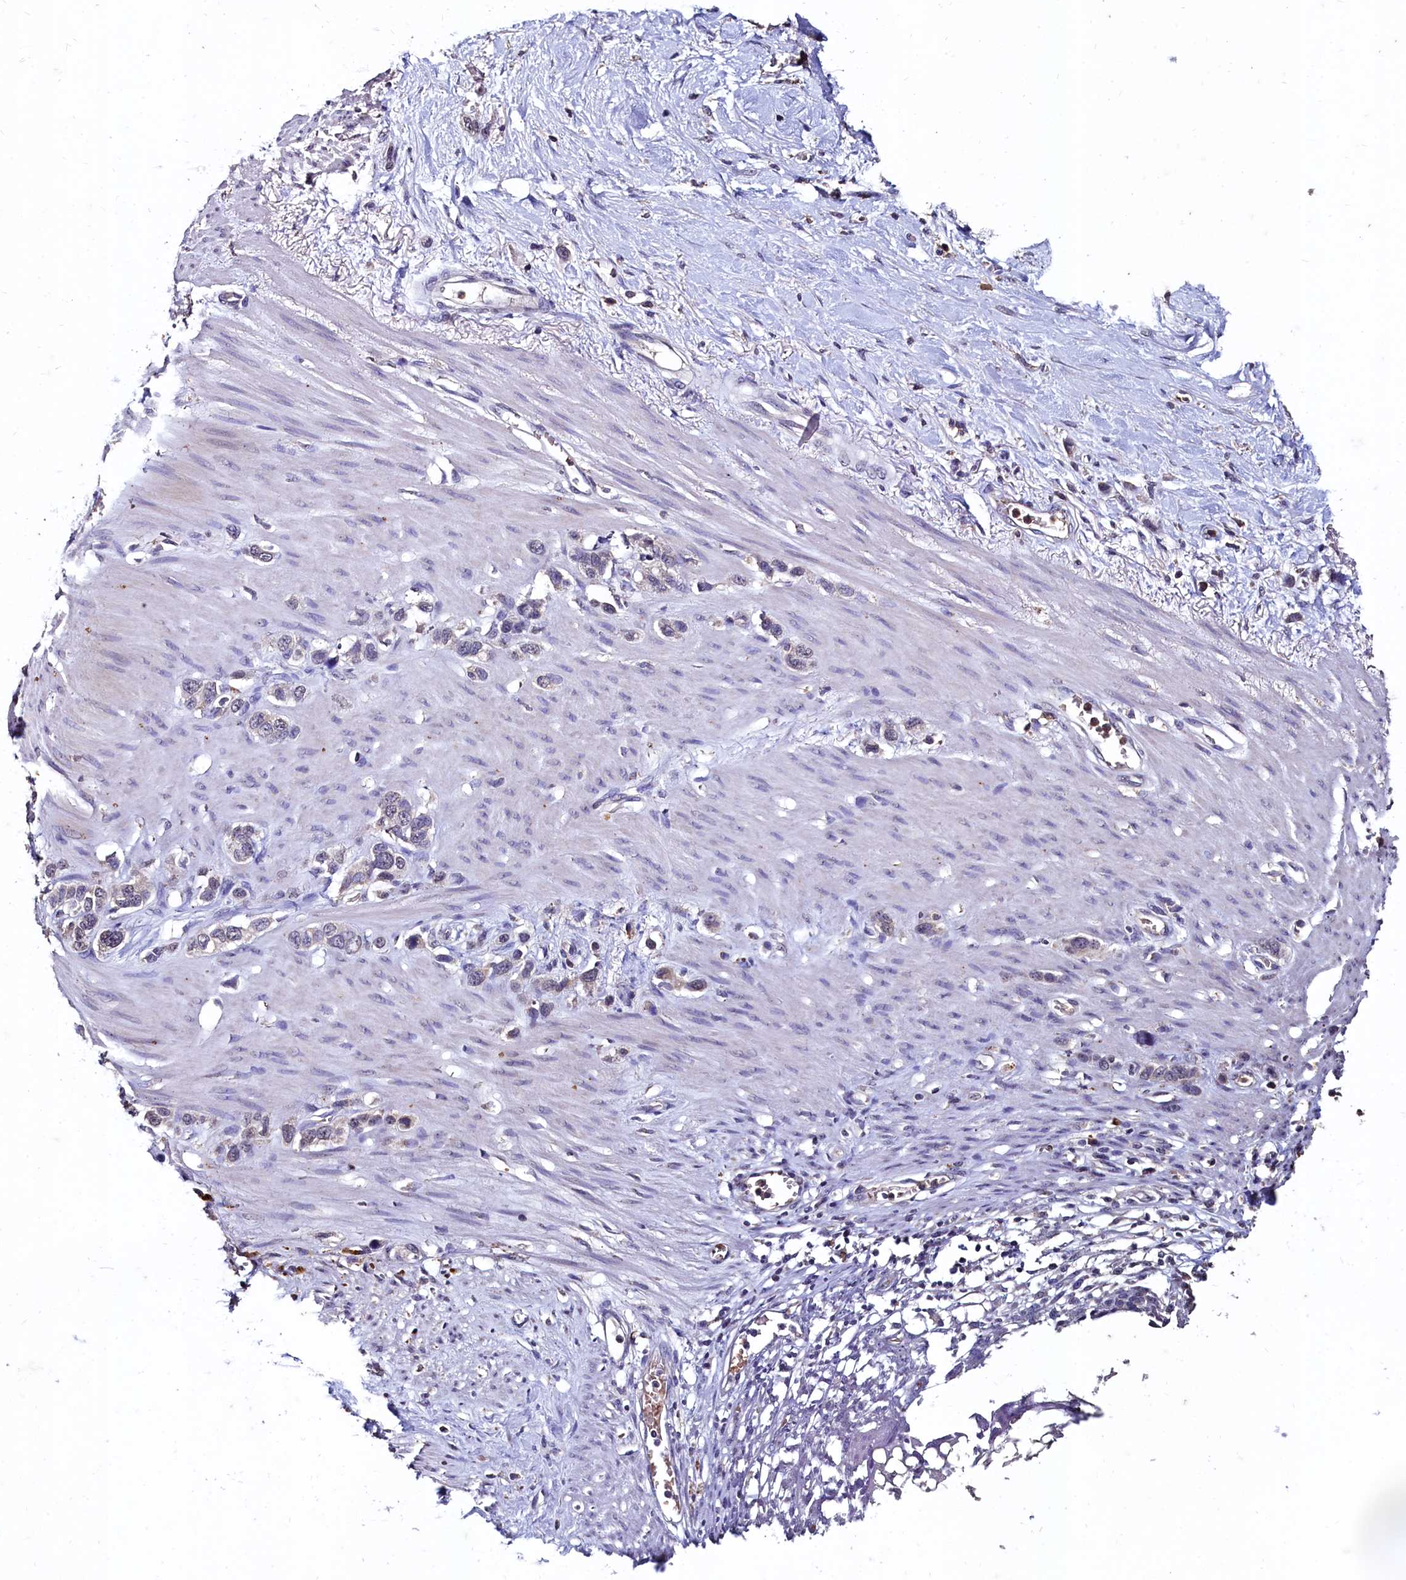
{"staining": {"intensity": "weak", "quantity": "<25%", "location": "cytoplasmic/membranous"}, "tissue": "stomach cancer", "cell_type": "Tumor cells", "image_type": "cancer", "snomed": [{"axis": "morphology", "description": "Adenocarcinoma, NOS"}, {"axis": "morphology", "description": "Adenocarcinoma, High grade"}, {"axis": "topography", "description": "Stomach, upper"}, {"axis": "topography", "description": "Stomach, lower"}], "caption": "Immunohistochemistry histopathology image of neoplastic tissue: stomach cancer (adenocarcinoma) stained with DAB (3,3'-diaminobenzidine) exhibits no significant protein positivity in tumor cells.", "gene": "CSTPP1", "patient": {"sex": "female", "age": 65}}